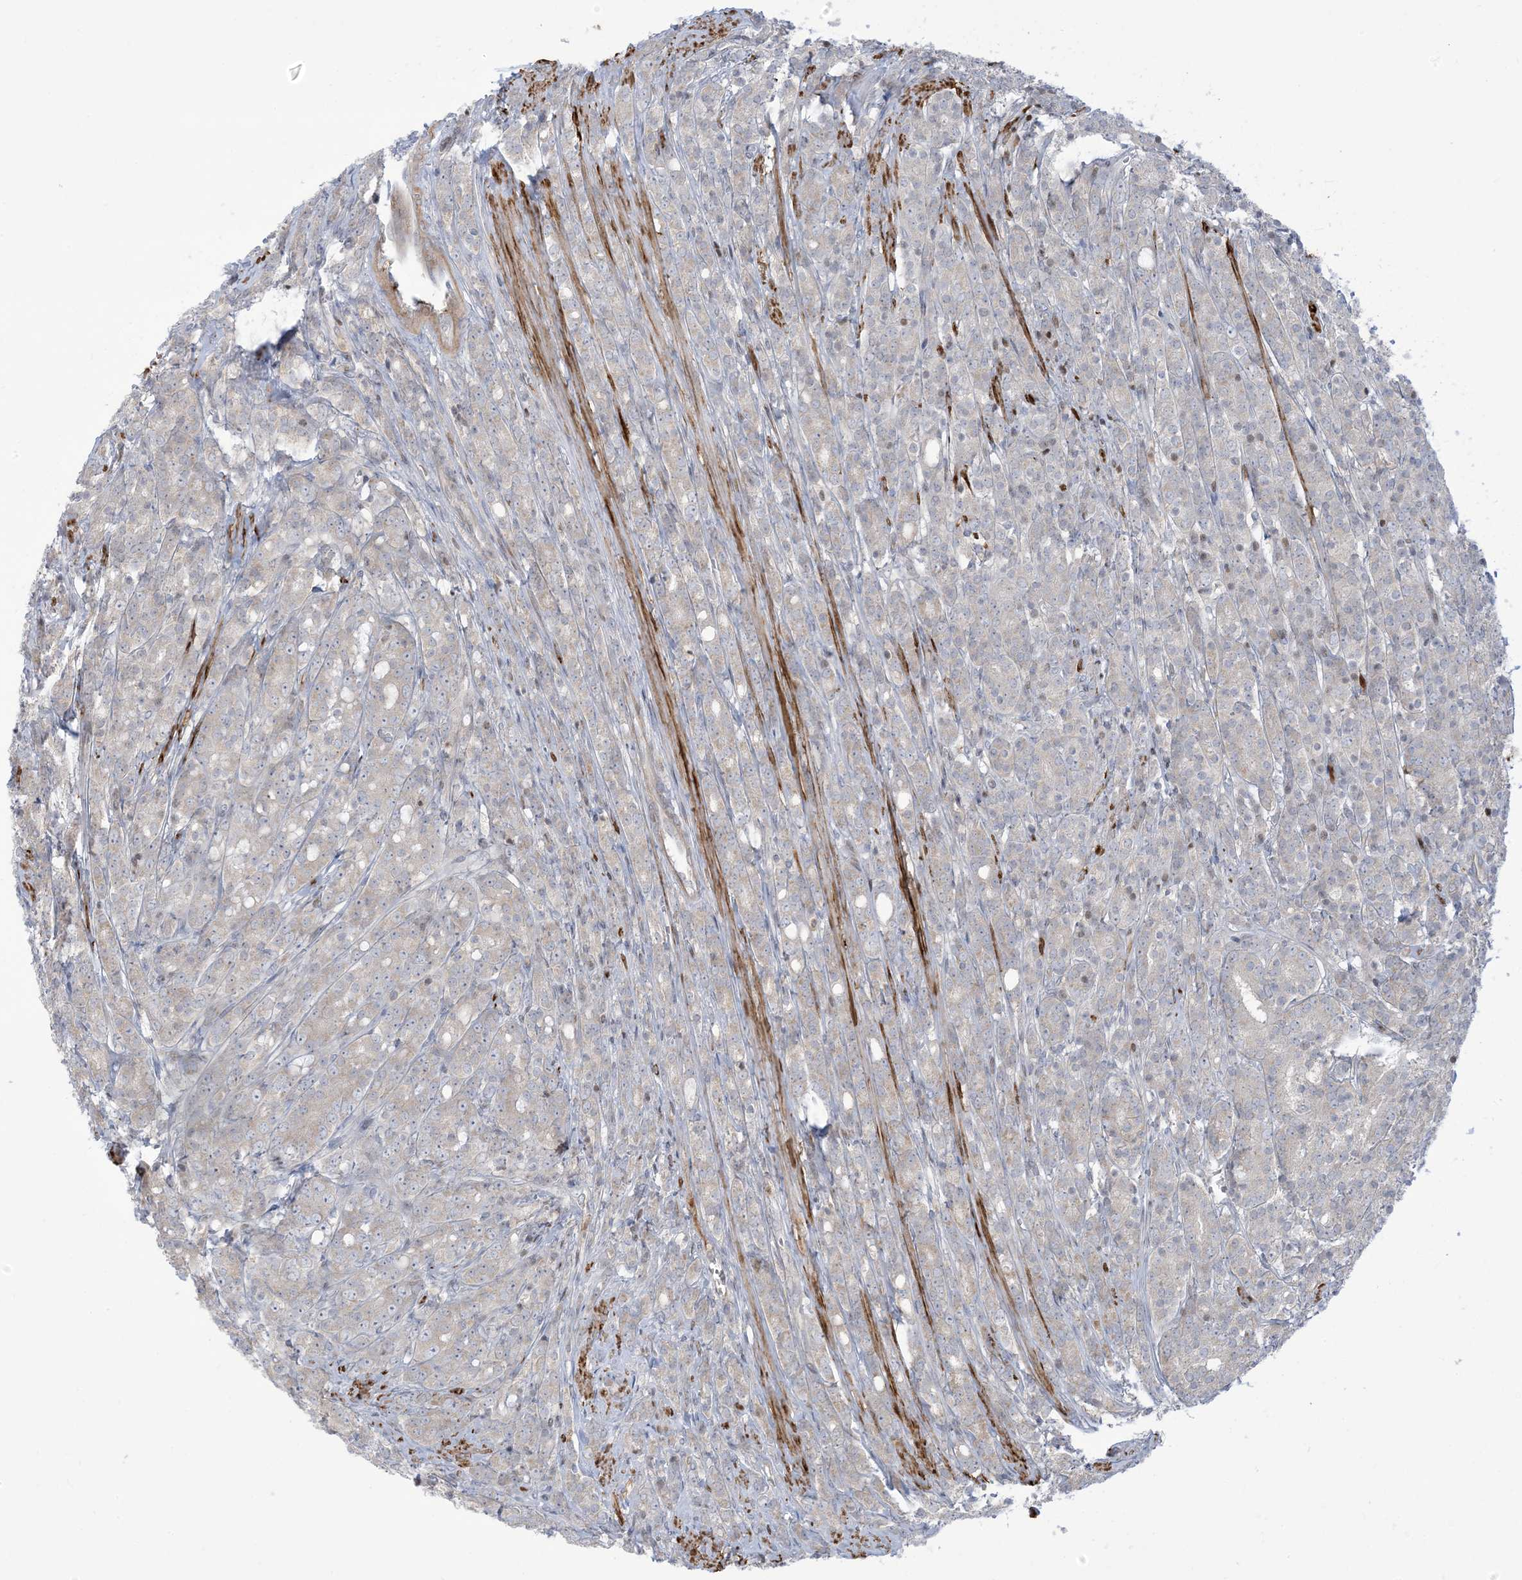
{"staining": {"intensity": "negative", "quantity": "none", "location": "none"}, "tissue": "prostate cancer", "cell_type": "Tumor cells", "image_type": "cancer", "snomed": [{"axis": "morphology", "description": "Adenocarcinoma, High grade"}, {"axis": "topography", "description": "Prostate"}], "caption": "This is an immunohistochemistry (IHC) image of prostate cancer. There is no expression in tumor cells.", "gene": "AFTPH", "patient": {"sex": "male", "age": 62}}